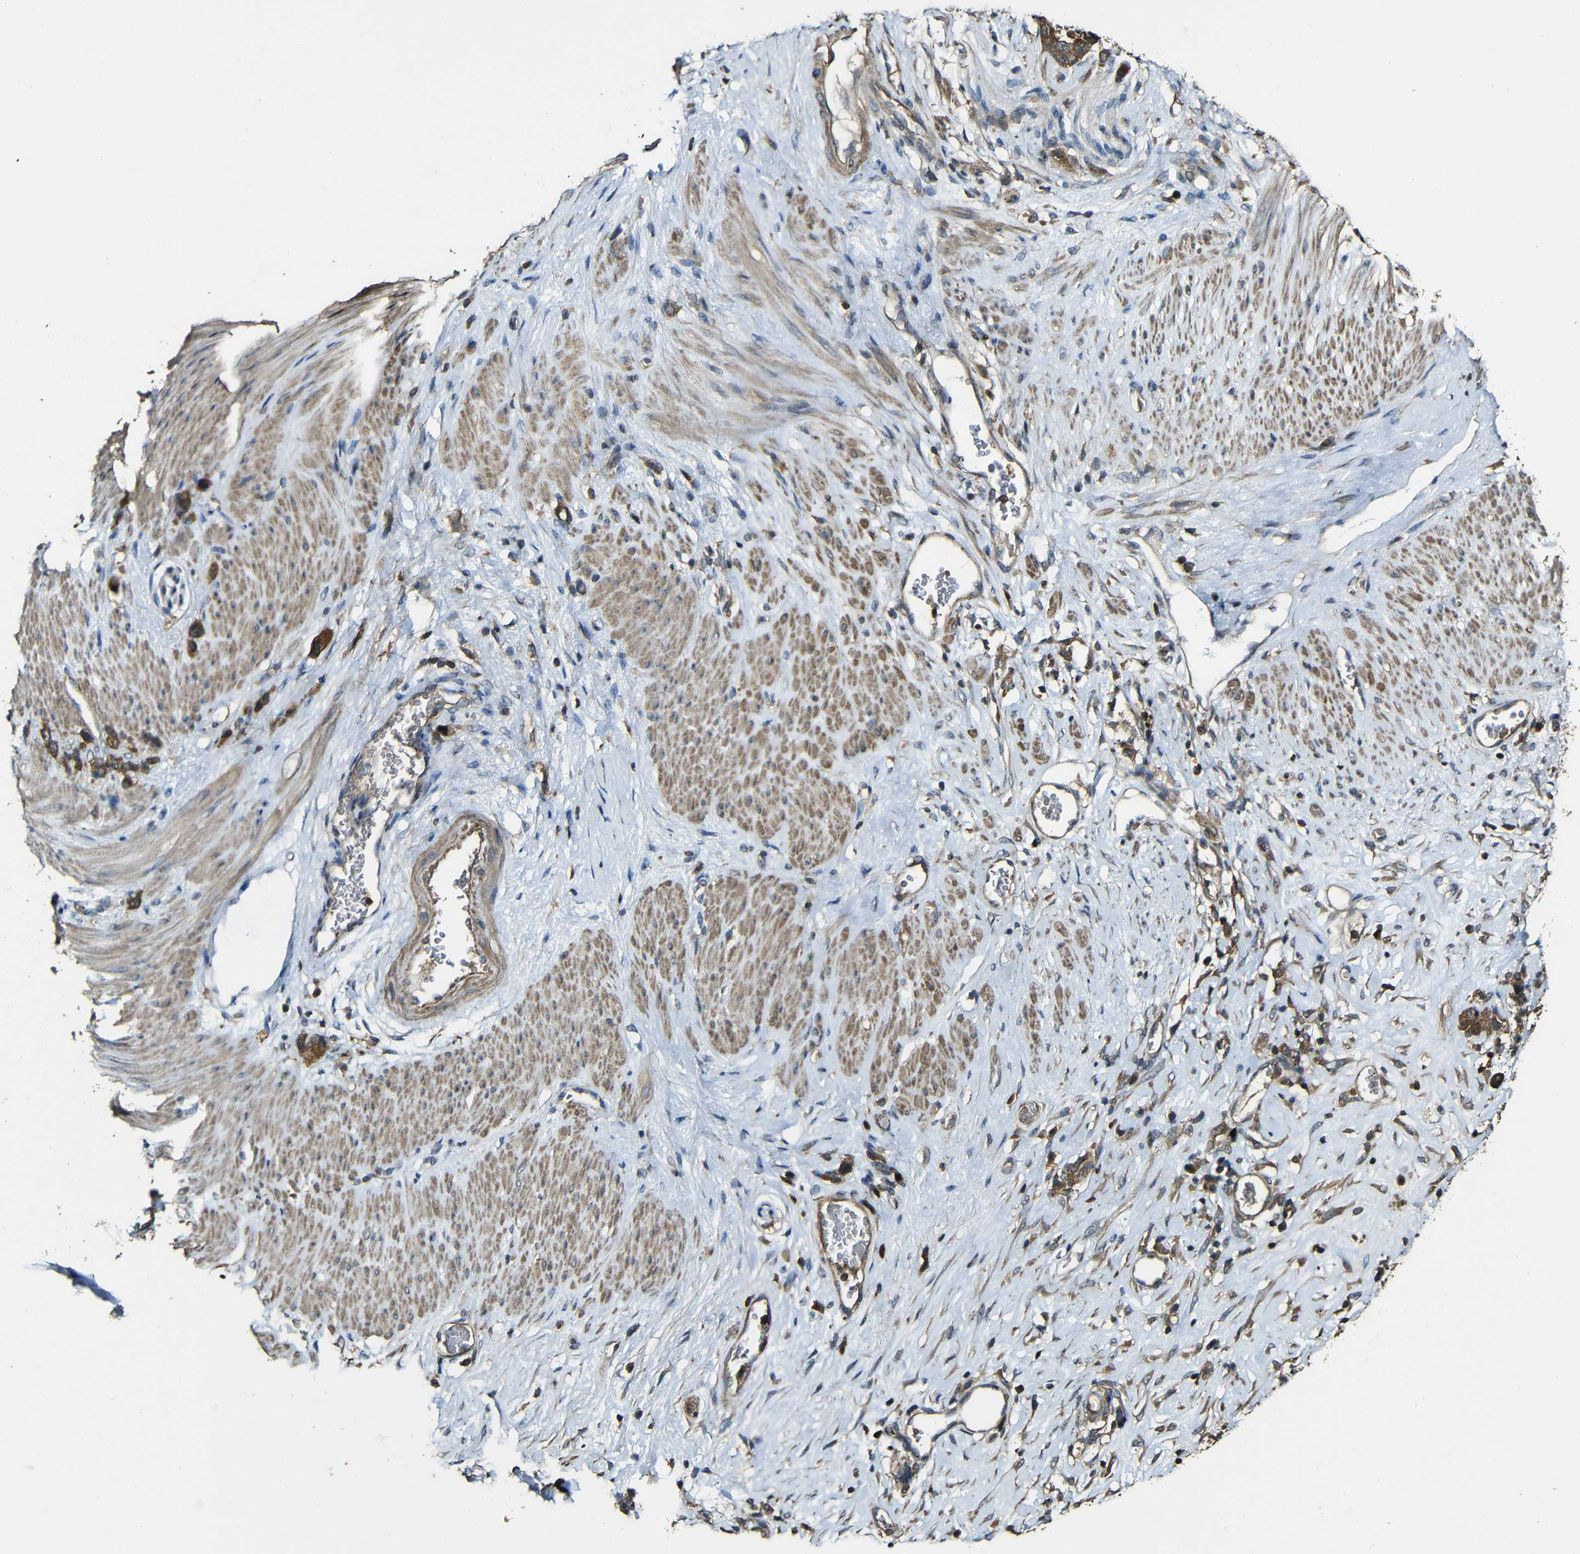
{"staining": {"intensity": "strong", "quantity": ">75%", "location": "cytoplasmic/membranous"}, "tissue": "stomach cancer", "cell_type": "Tumor cells", "image_type": "cancer", "snomed": [{"axis": "morphology", "description": "Adenocarcinoma, NOS"}, {"axis": "morphology", "description": "Adenocarcinoma, High grade"}, {"axis": "topography", "description": "Stomach, upper"}, {"axis": "topography", "description": "Stomach, lower"}], "caption": "Protein expression analysis of stomach cancer (high-grade adenocarcinoma) demonstrates strong cytoplasmic/membranous positivity in about >75% of tumor cells.", "gene": "CASP8", "patient": {"sex": "female", "age": 65}}